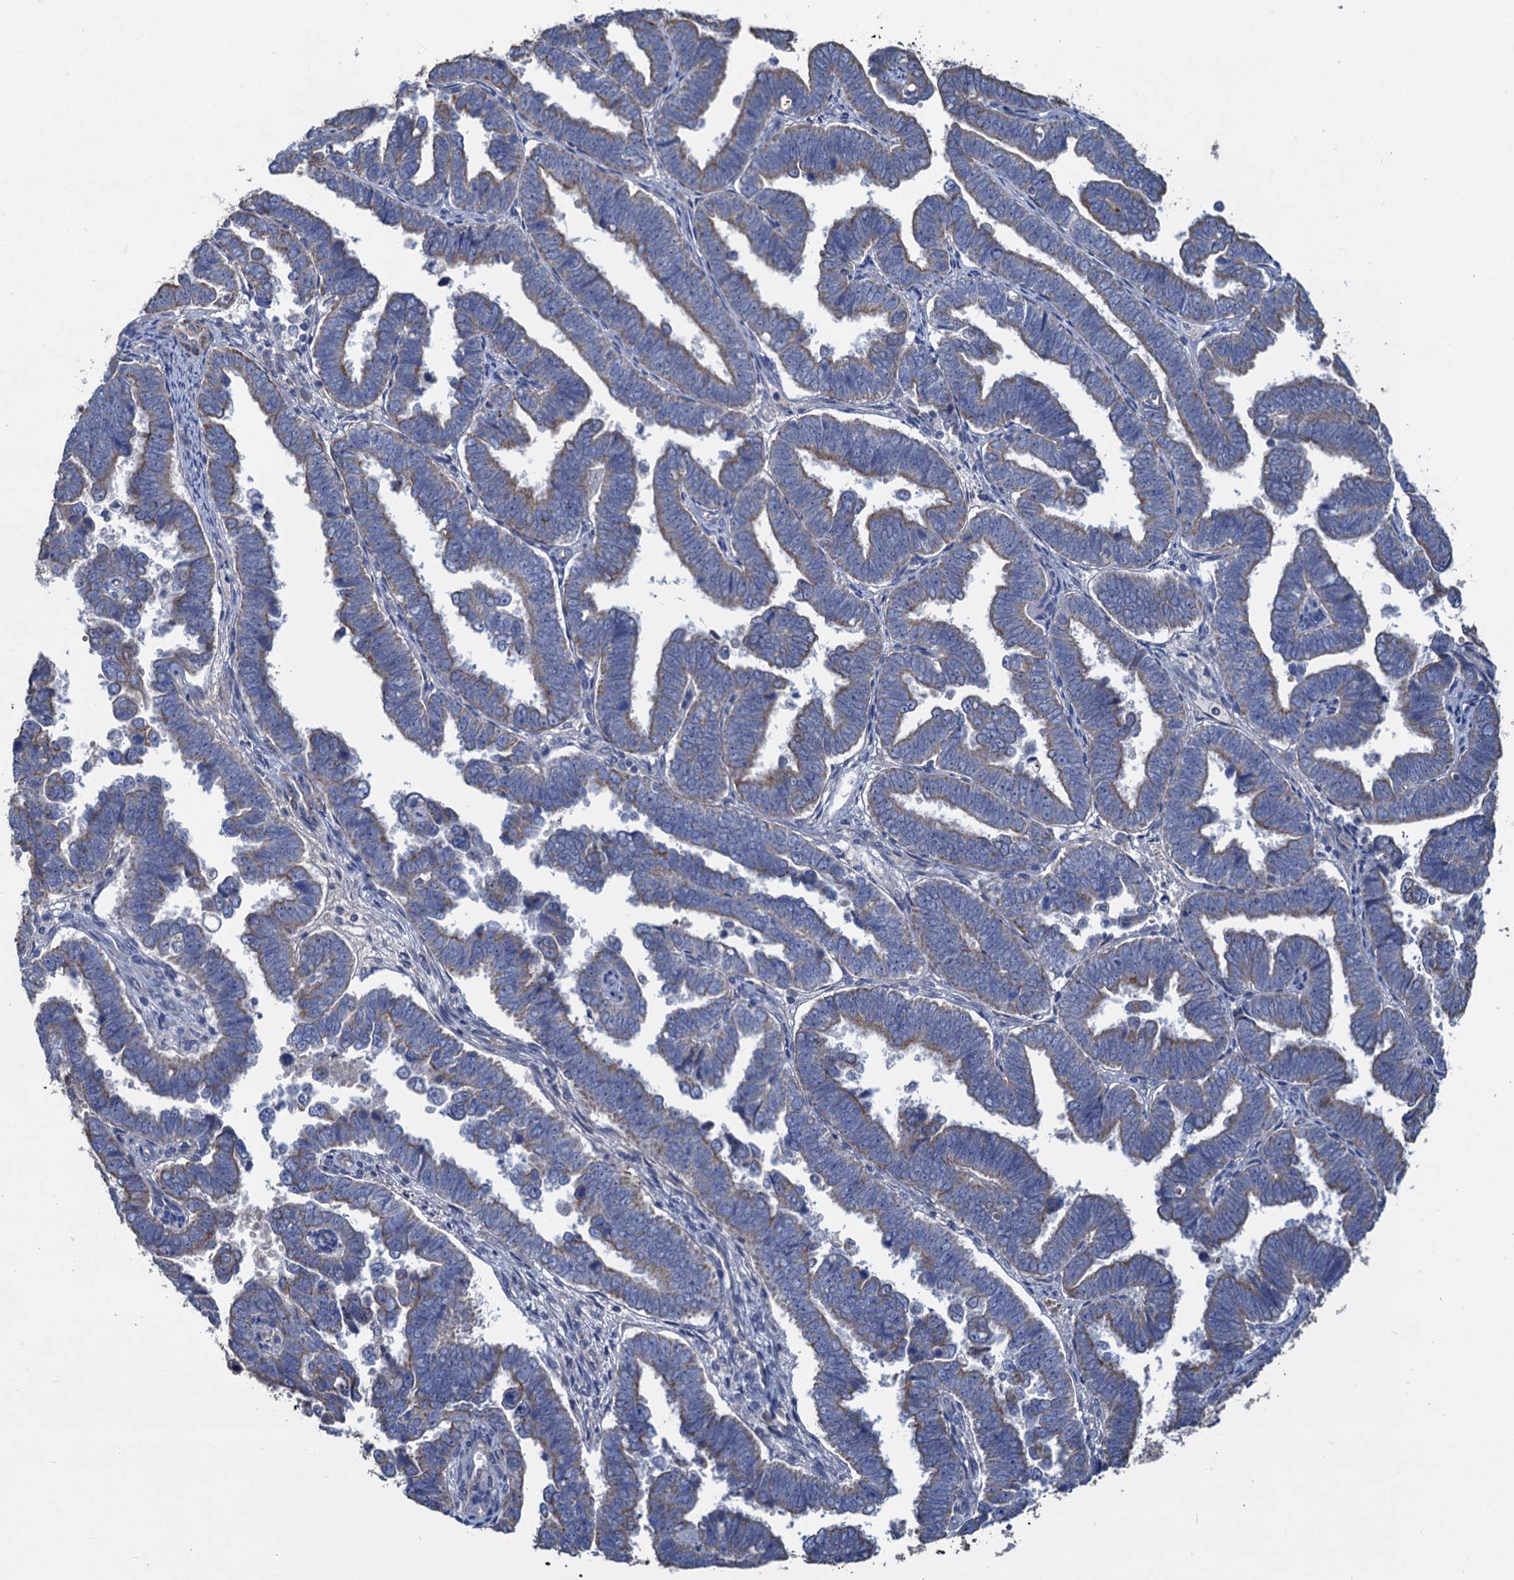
{"staining": {"intensity": "weak", "quantity": "<25%", "location": "cytoplasmic/membranous"}, "tissue": "endometrial cancer", "cell_type": "Tumor cells", "image_type": "cancer", "snomed": [{"axis": "morphology", "description": "Adenocarcinoma, NOS"}, {"axis": "topography", "description": "Endometrium"}], "caption": "Immunohistochemical staining of human endometrial cancer (adenocarcinoma) reveals no significant staining in tumor cells.", "gene": "SMCO3", "patient": {"sex": "female", "age": 75}}